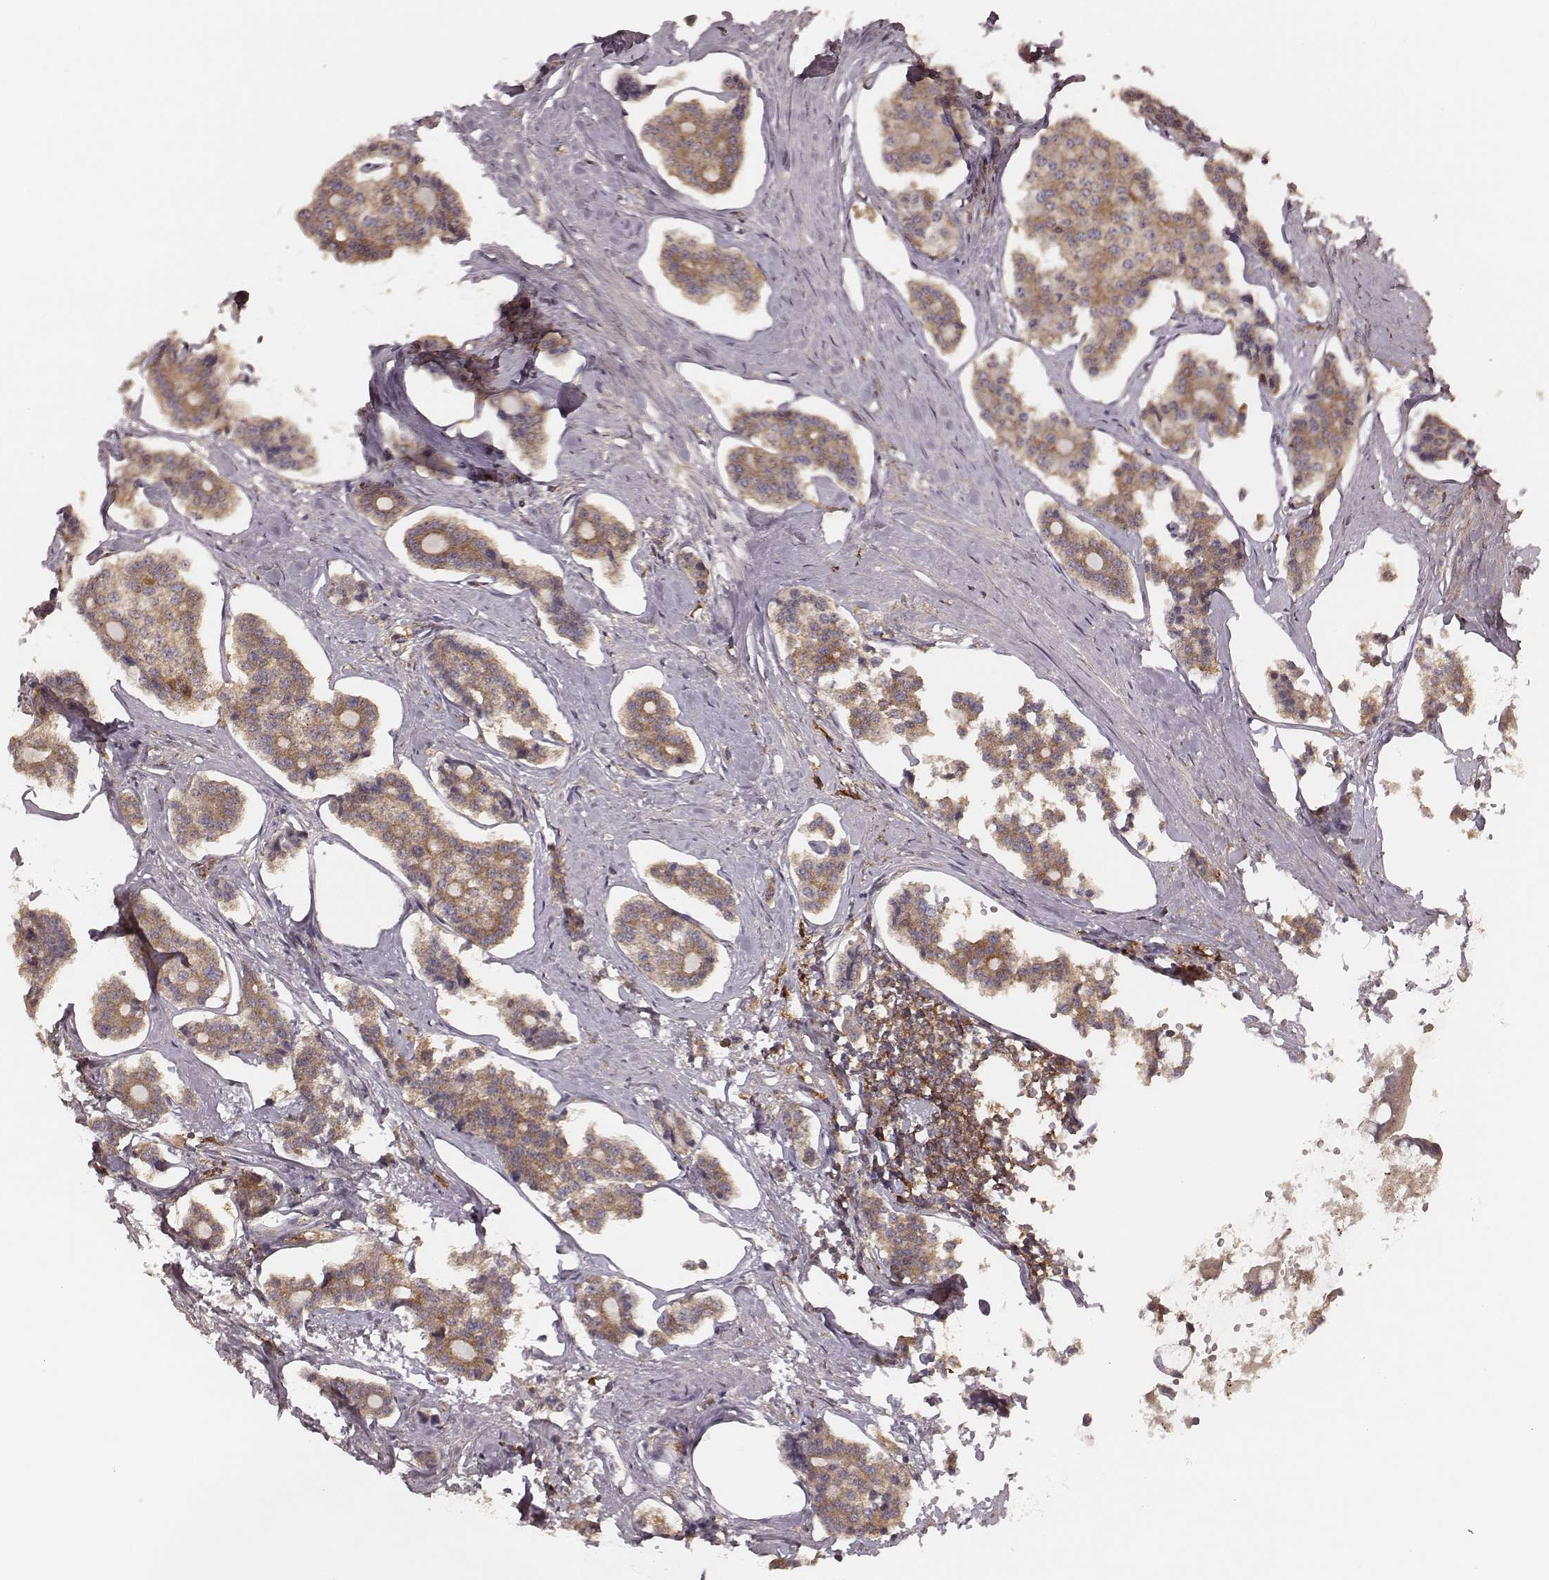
{"staining": {"intensity": "moderate", "quantity": ">75%", "location": "cytoplasmic/membranous"}, "tissue": "carcinoid", "cell_type": "Tumor cells", "image_type": "cancer", "snomed": [{"axis": "morphology", "description": "Carcinoid, malignant, NOS"}, {"axis": "topography", "description": "Small intestine"}], "caption": "This is a histology image of IHC staining of carcinoid (malignant), which shows moderate positivity in the cytoplasmic/membranous of tumor cells.", "gene": "CARS1", "patient": {"sex": "female", "age": 65}}